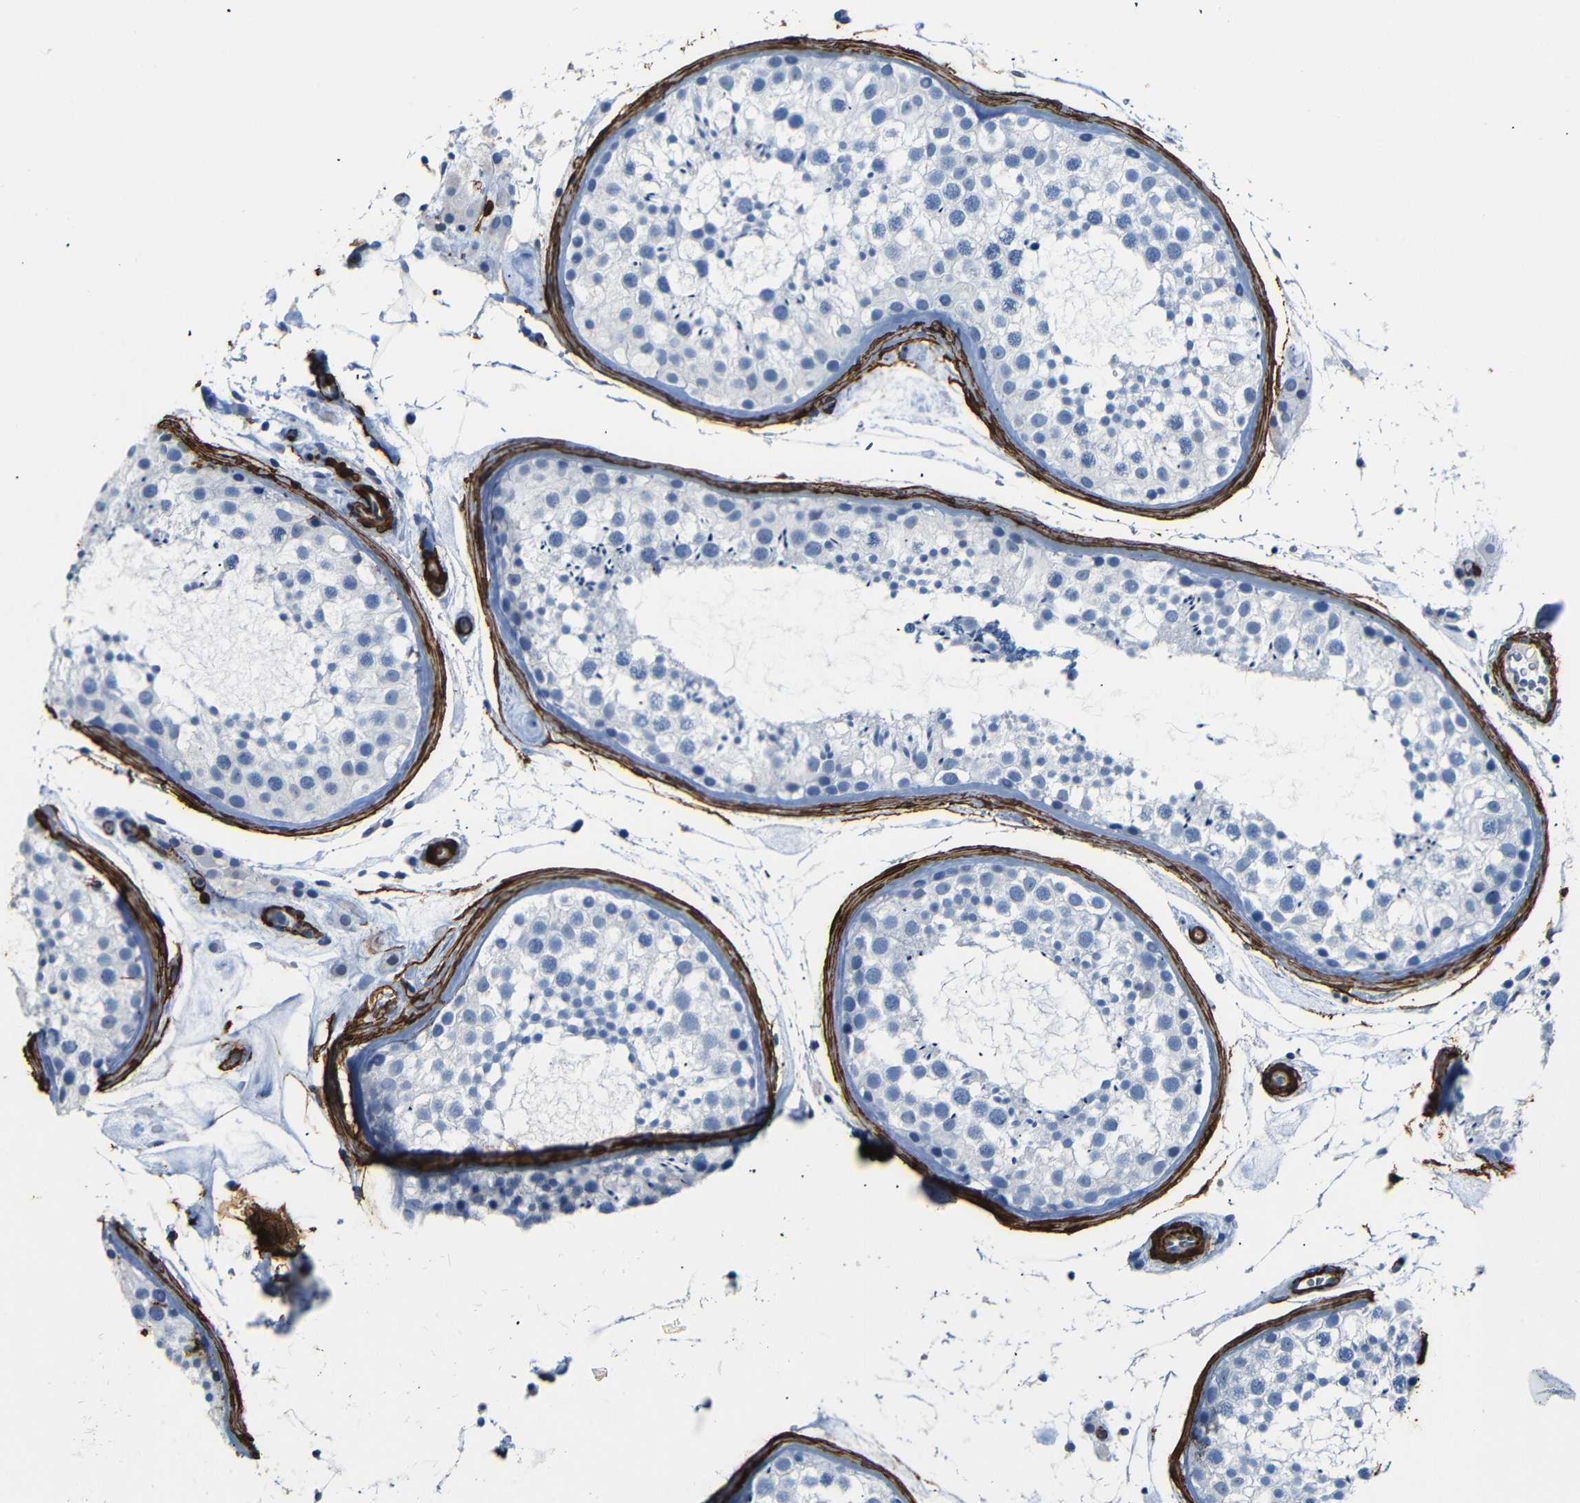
{"staining": {"intensity": "negative", "quantity": "none", "location": "none"}, "tissue": "testis", "cell_type": "Cells in seminiferous ducts", "image_type": "normal", "snomed": [{"axis": "morphology", "description": "Normal tissue, NOS"}, {"axis": "topography", "description": "Testis"}], "caption": "This image is of normal testis stained with IHC to label a protein in brown with the nuclei are counter-stained blue. There is no positivity in cells in seminiferous ducts. The staining was performed using DAB (3,3'-diaminobenzidine) to visualize the protein expression in brown, while the nuclei were stained in blue with hematoxylin (Magnification: 20x).", "gene": "ACTA2", "patient": {"sex": "male", "age": 46}}